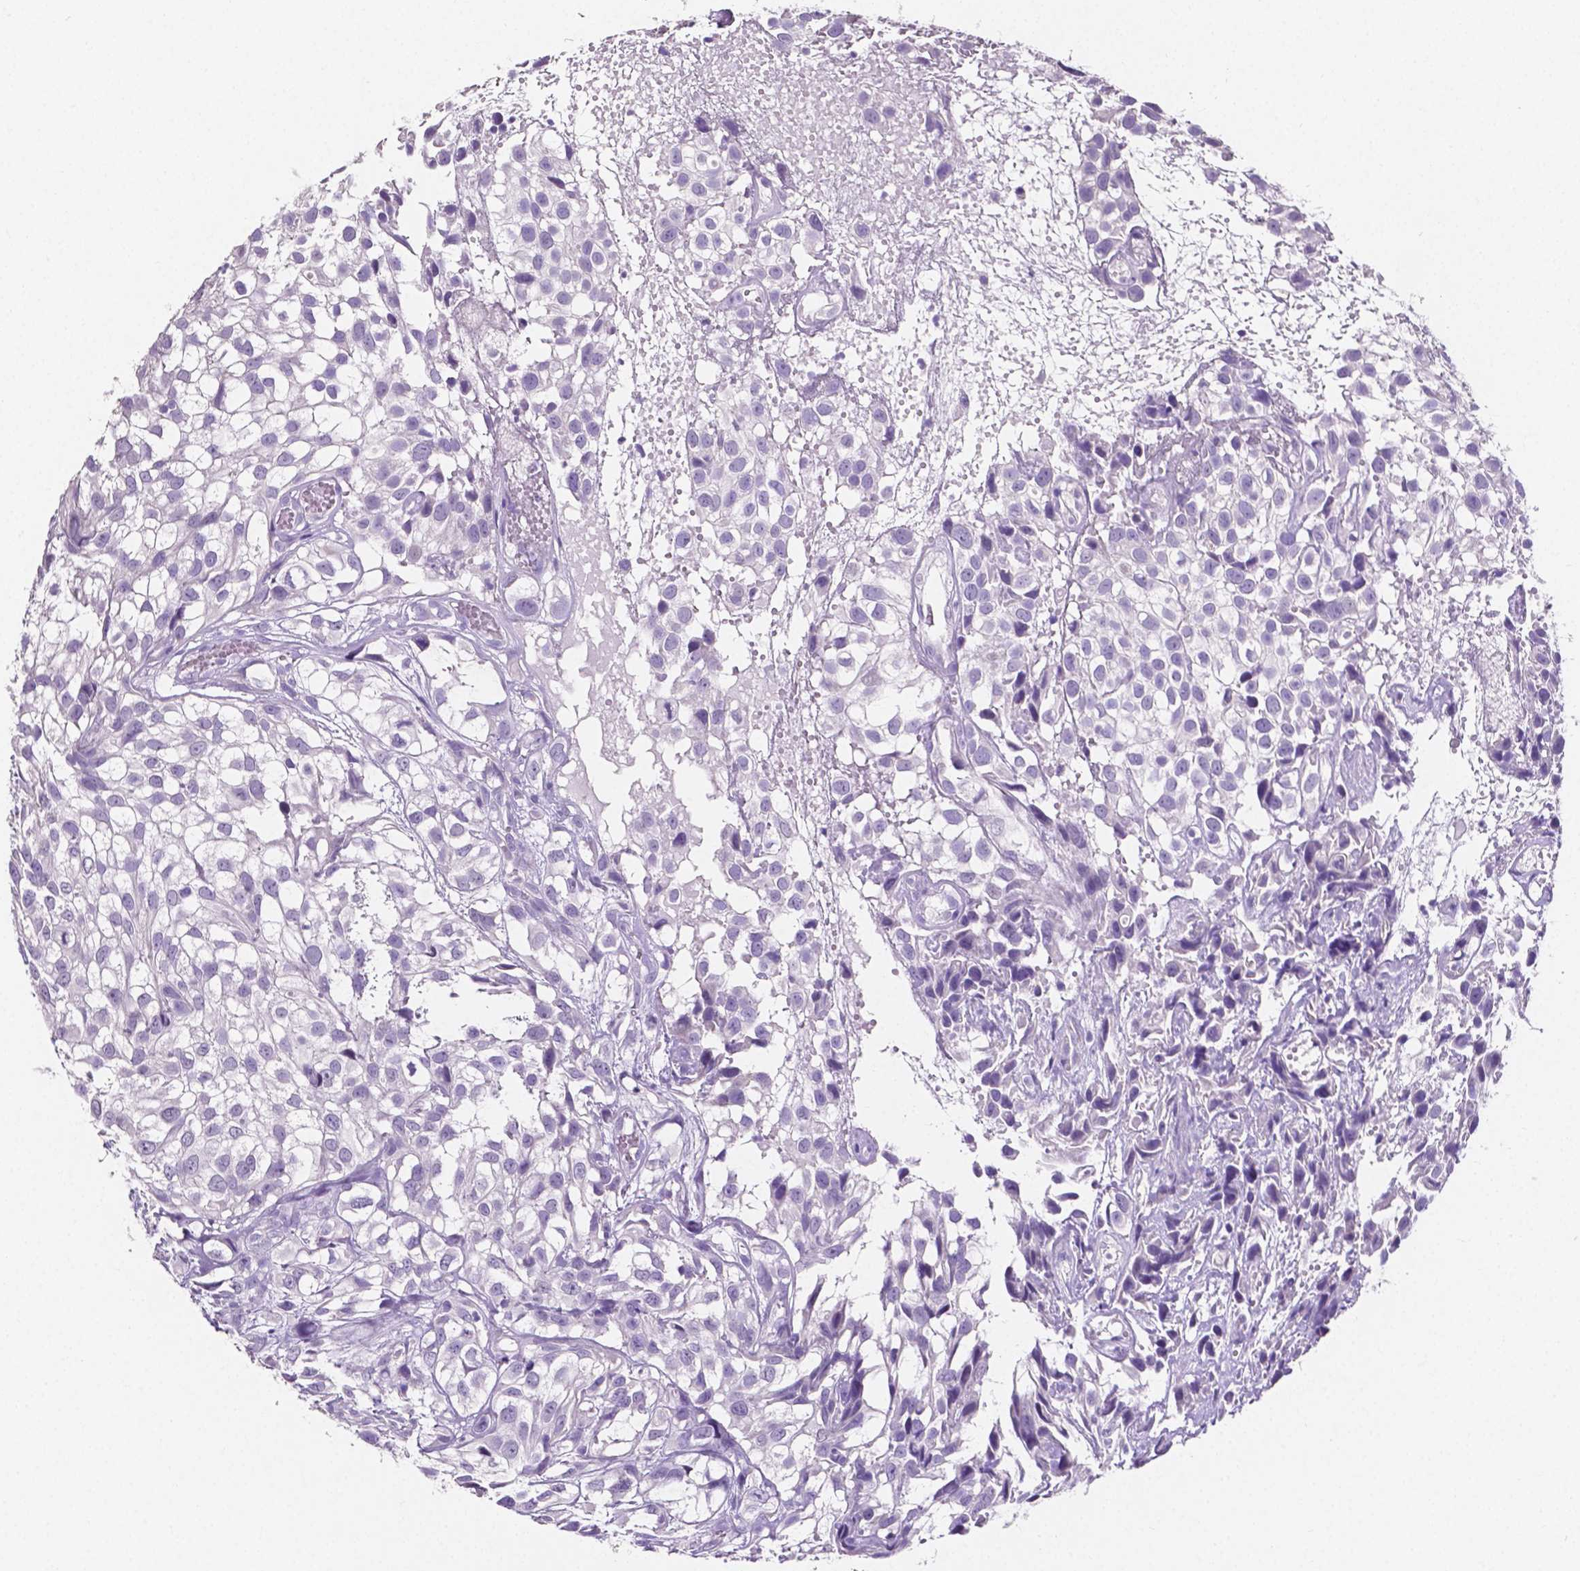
{"staining": {"intensity": "negative", "quantity": "none", "location": "none"}, "tissue": "urothelial cancer", "cell_type": "Tumor cells", "image_type": "cancer", "snomed": [{"axis": "morphology", "description": "Urothelial carcinoma, High grade"}, {"axis": "topography", "description": "Urinary bladder"}], "caption": "This is an immunohistochemistry (IHC) image of urothelial carcinoma (high-grade). There is no positivity in tumor cells.", "gene": "SLC22A2", "patient": {"sex": "male", "age": 56}}